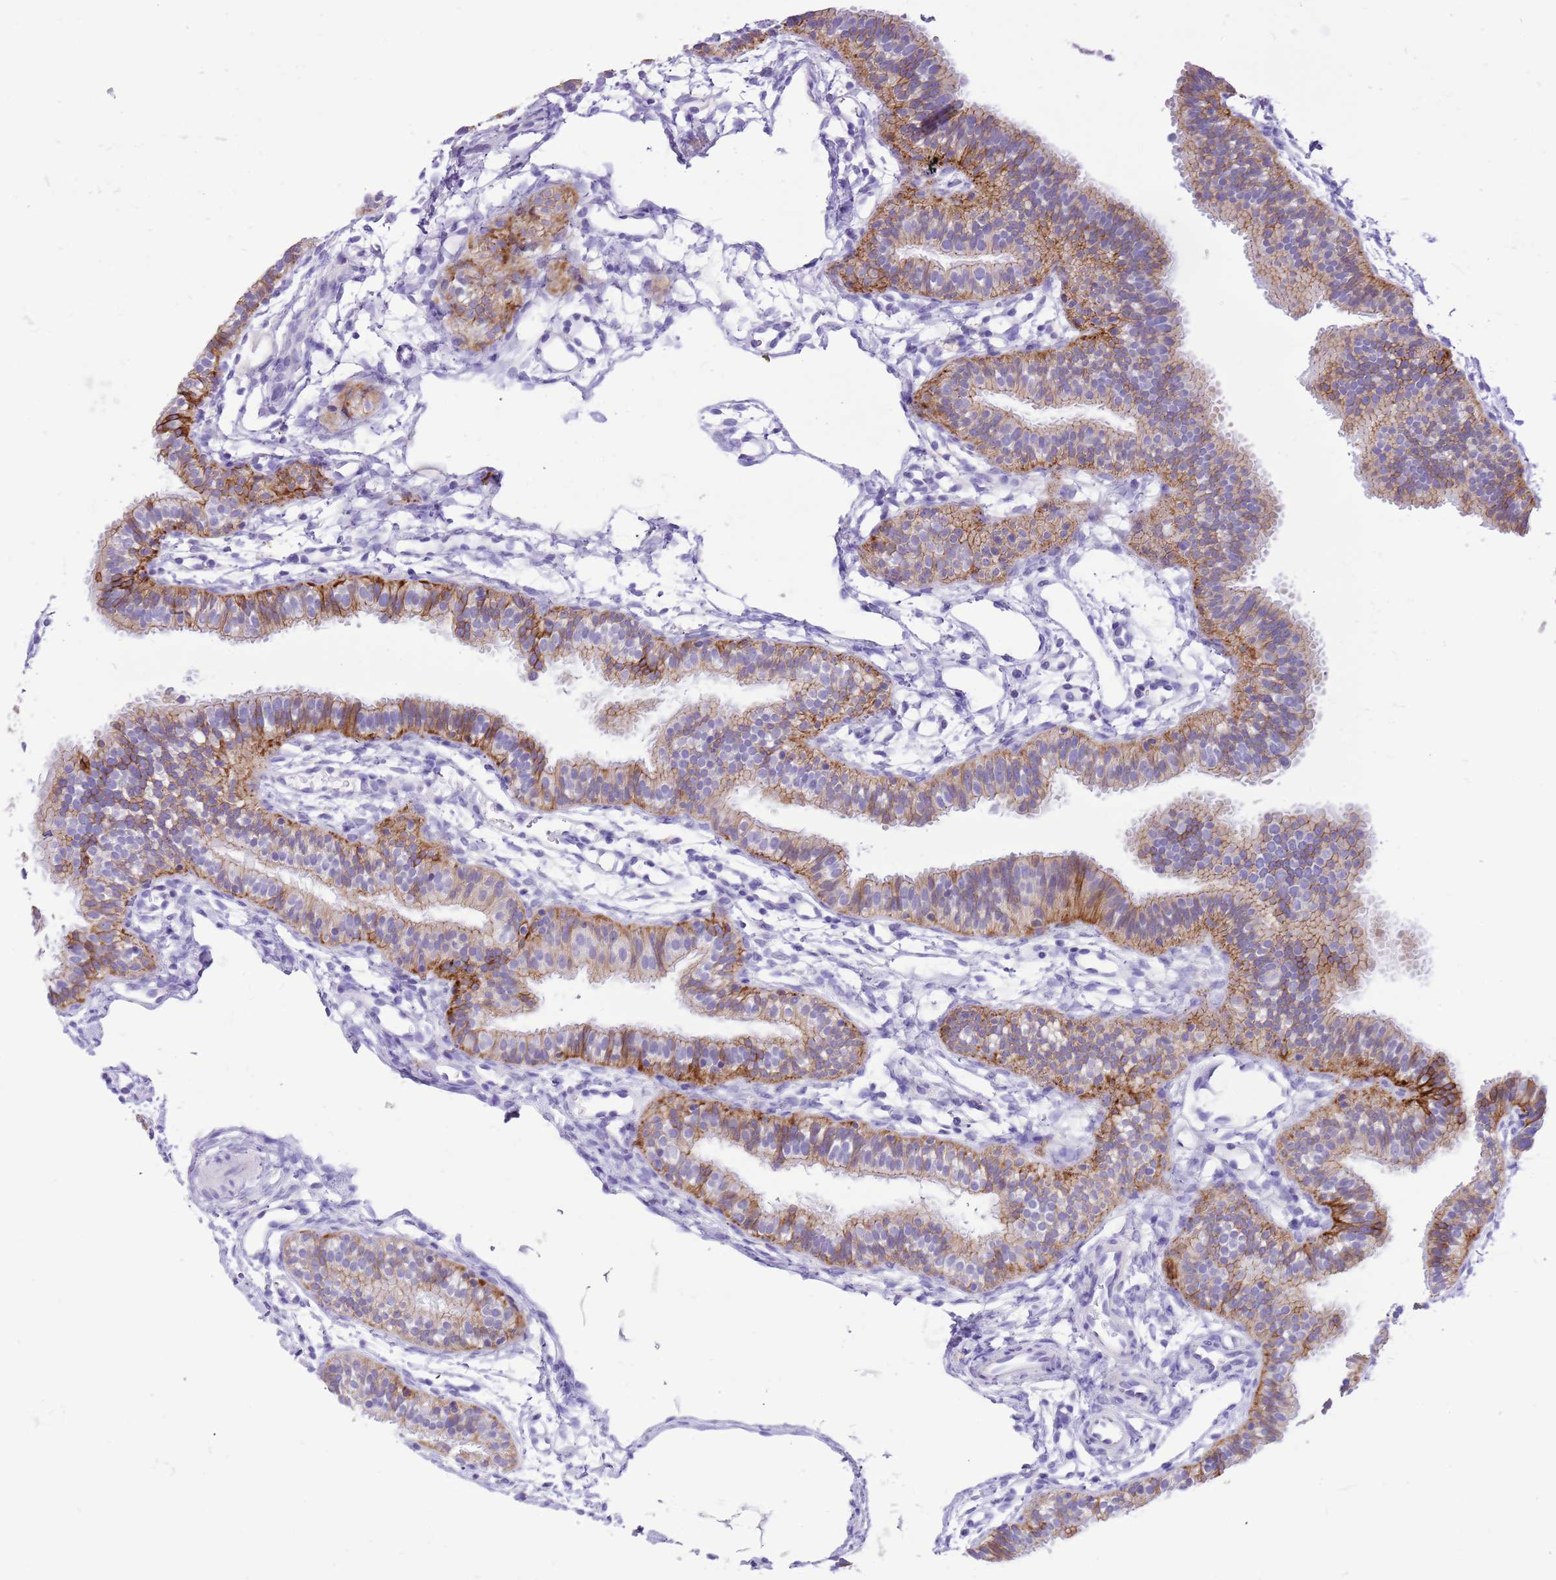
{"staining": {"intensity": "moderate", "quantity": ">75%", "location": "cytoplasmic/membranous"}, "tissue": "fallopian tube", "cell_type": "Glandular cells", "image_type": "normal", "snomed": [{"axis": "morphology", "description": "Normal tissue, NOS"}, {"axis": "topography", "description": "Fallopian tube"}], "caption": "Glandular cells demonstrate moderate cytoplasmic/membranous staining in approximately >75% of cells in unremarkable fallopian tube.", "gene": "R3HDM4", "patient": {"sex": "female", "age": 35}}